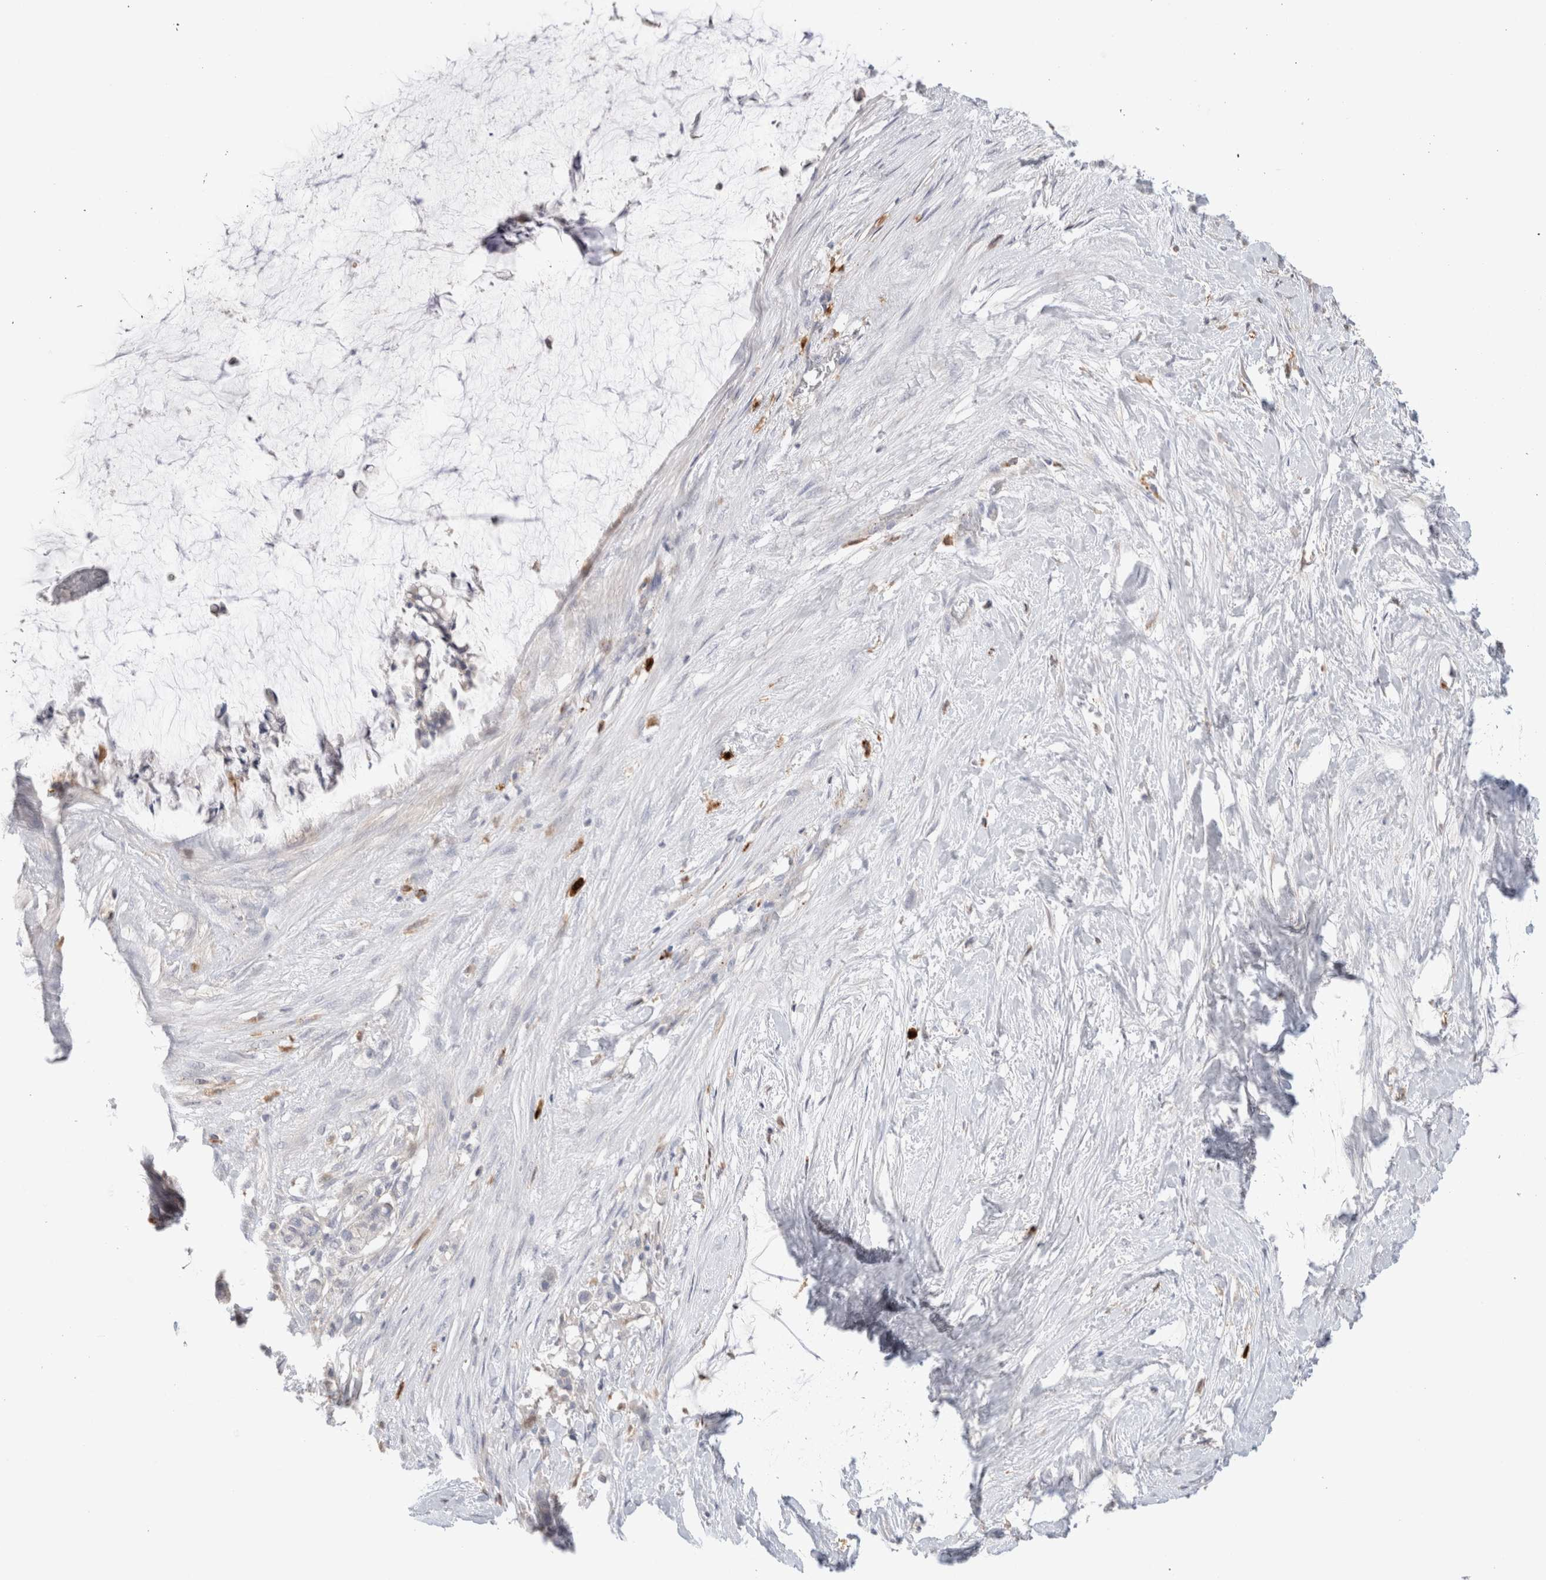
{"staining": {"intensity": "negative", "quantity": "none", "location": "none"}, "tissue": "pancreatic cancer", "cell_type": "Tumor cells", "image_type": "cancer", "snomed": [{"axis": "morphology", "description": "Adenocarcinoma, NOS"}, {"axis": "topography", "description": "Pancreas"}], "caption": "This histopathology image is of pancreatic adenocarcinoma stained with immunohistochemistry (IHC) to label a protein in brown with the nuclei are counter-stained blue. There is no positivity in tumor cells.", "gene": "HPGDS", "patient": {"sex": "male", "age": 41}}